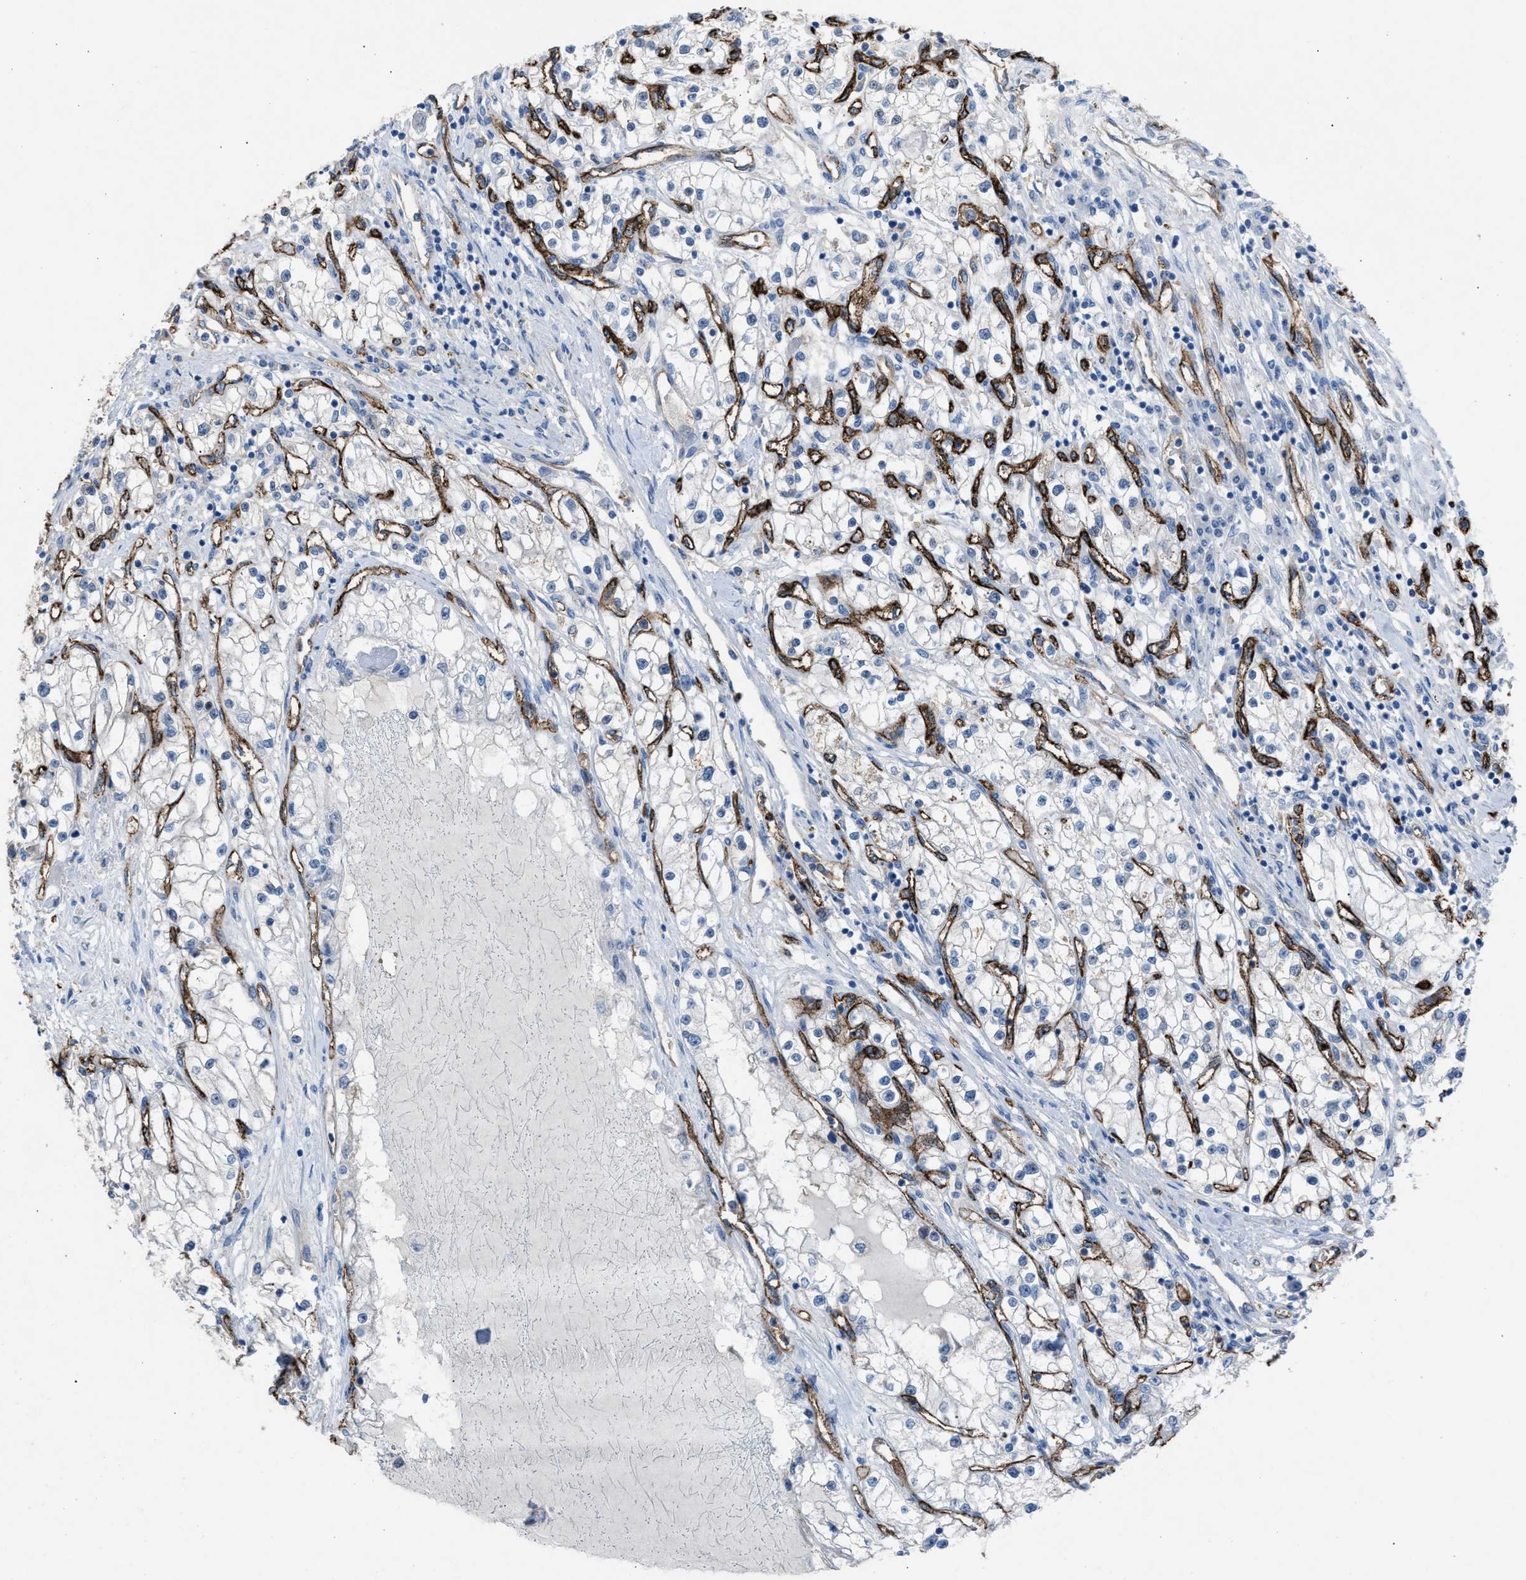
{"staining": {"intensity": "negative", "quantity": "none", "location": "none"}, "tissue": "renal cancer", "cell_type": "Tumor cells", "image_type": "cancer", "snomed": [{"axis": "morphology", "description": "Adenocarcinoma, NOS"}, {"axis": "topography", "description": "Kidney"}], "caption": "This micrograph is of renal adenocarcinoma stained with IHC to label a protein in brown with the nuclei are counter-stained blue. There is no expression in tumor cells.", "gene": "DYSF", "patient": {"sex": "male", "age": 68}}